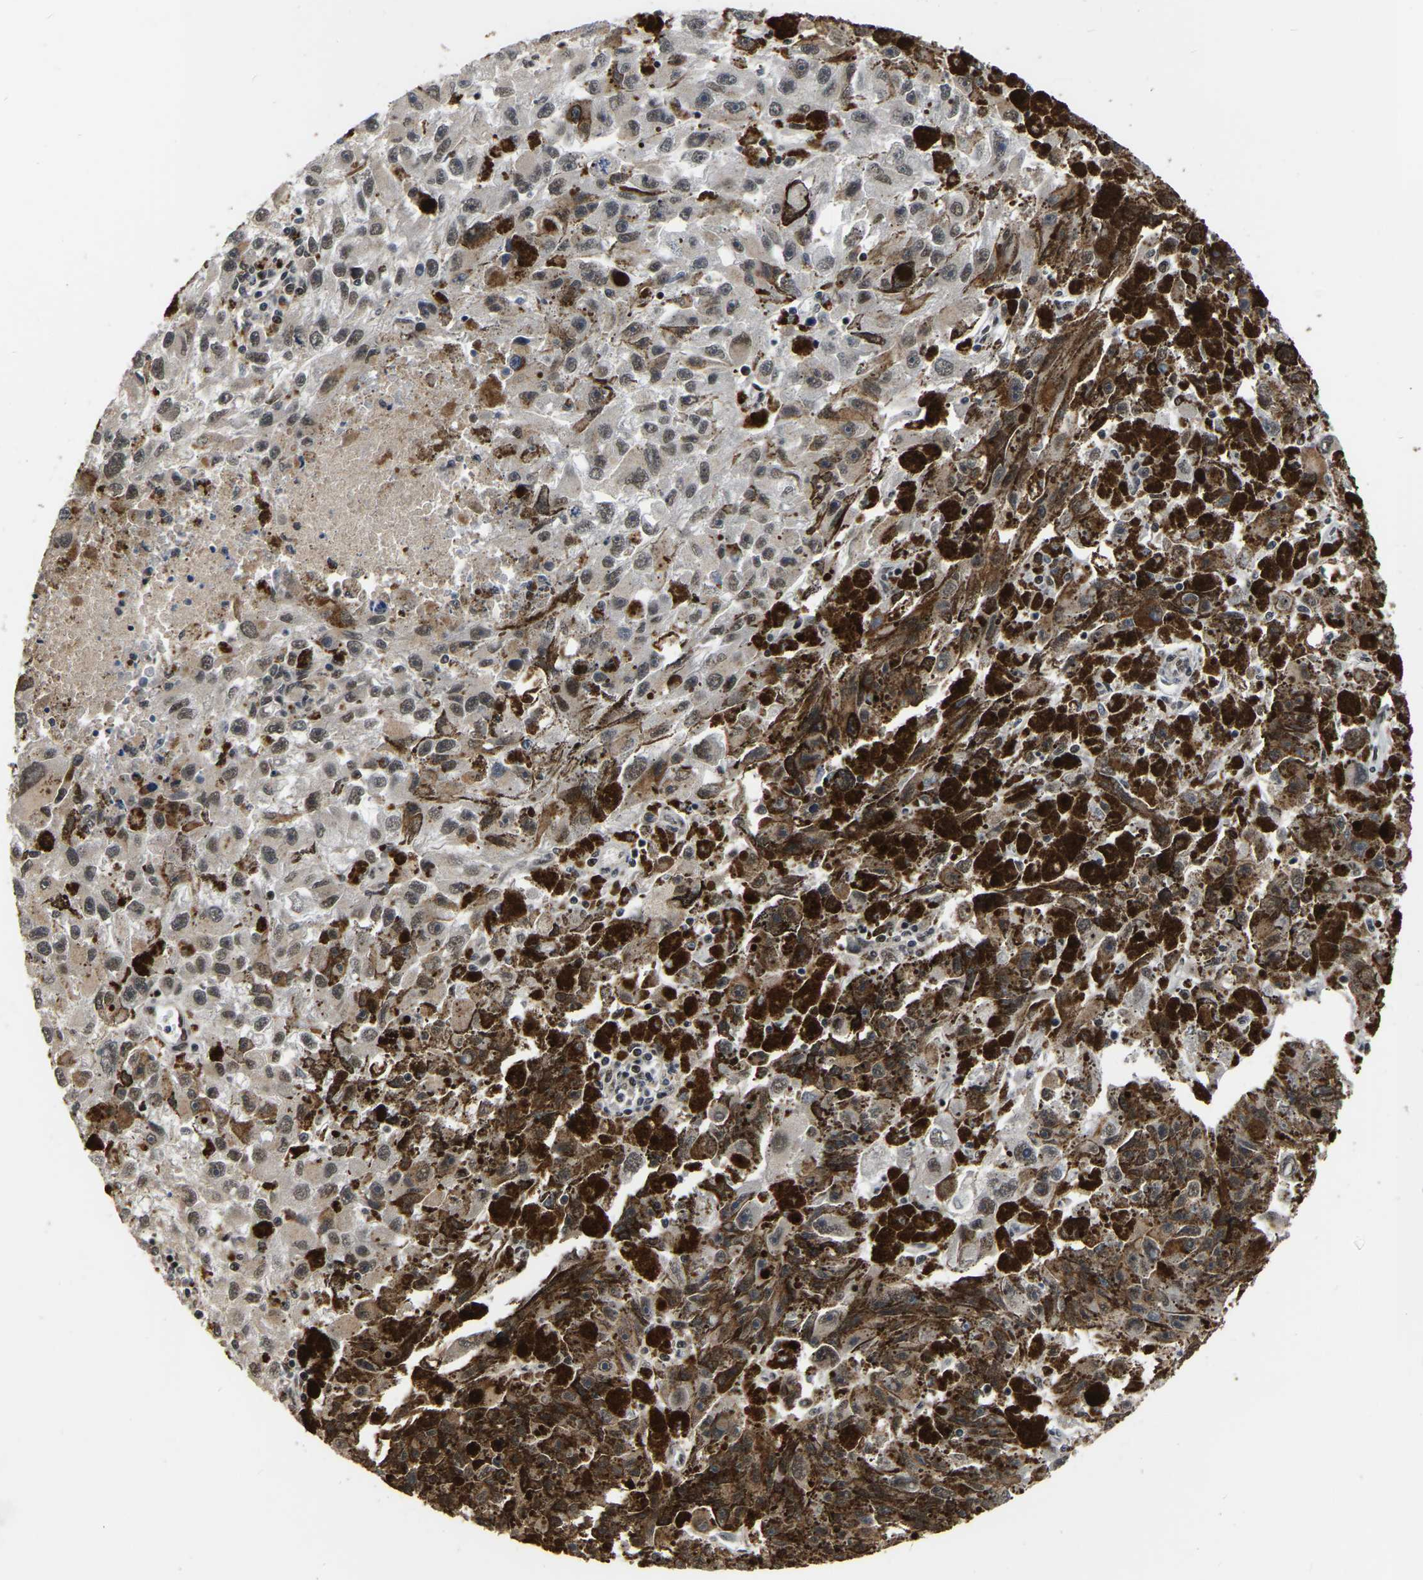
{"staining": {"intensity": "moderate", "quantity": "25%-75%", "location": "cytoplasmic/membranous,nuclear"}, "tissue": "melanoma", "cell_type": "Tumor cells", "image_type": "cancer", "snomed": [{"axis": "morphology", "description": "Malignant melanoma, NOS"}, {"axis": "topography", "description": "Skin"}], "caption": "Immunohistochemical staining of melanoma displays moderate cytoplasmic/membranous and nuclear protein staining in approximately 25%-75% of tumor cells.", "gene": "CIAO1", "patient": {"sex": "female", "age": 104}}